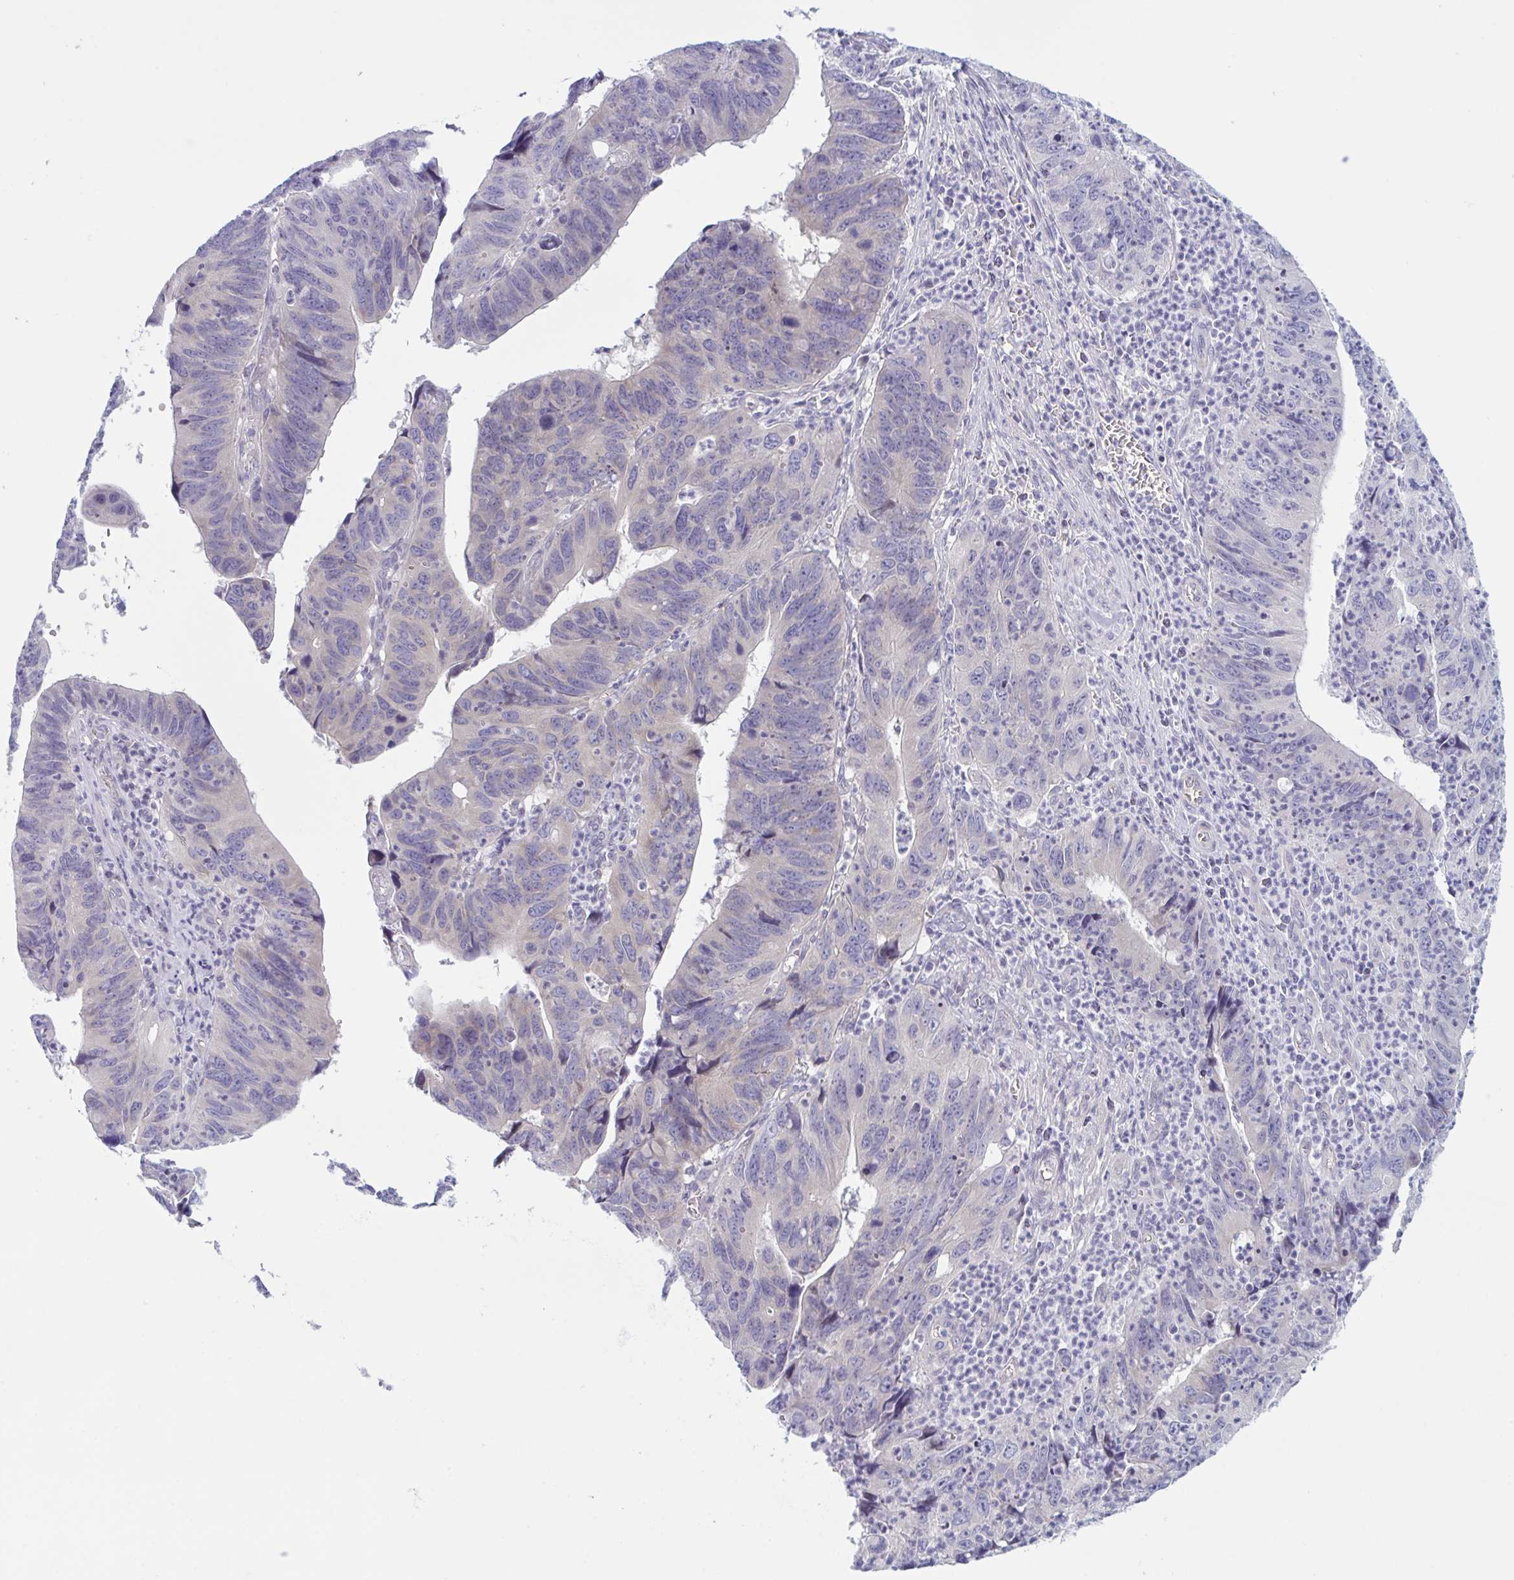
{"staining": {"intensity": "negative", "quantity": "none", "location": "none"}, "tissue": "stomach cancer", "cell_type": "Tumor cells", "image_type": "cancer", "snomed": [{"axis": "morphology", "description": "Adenocarcinoma, NOS"}, {"axis": "topography", "description": "Stomach"}], "caption": "The micrograph demonstrates no significant expression in tumor cells of stomach cancer.", "gene": "NAA30", "patient": {"sex": "male", "age": 59}}